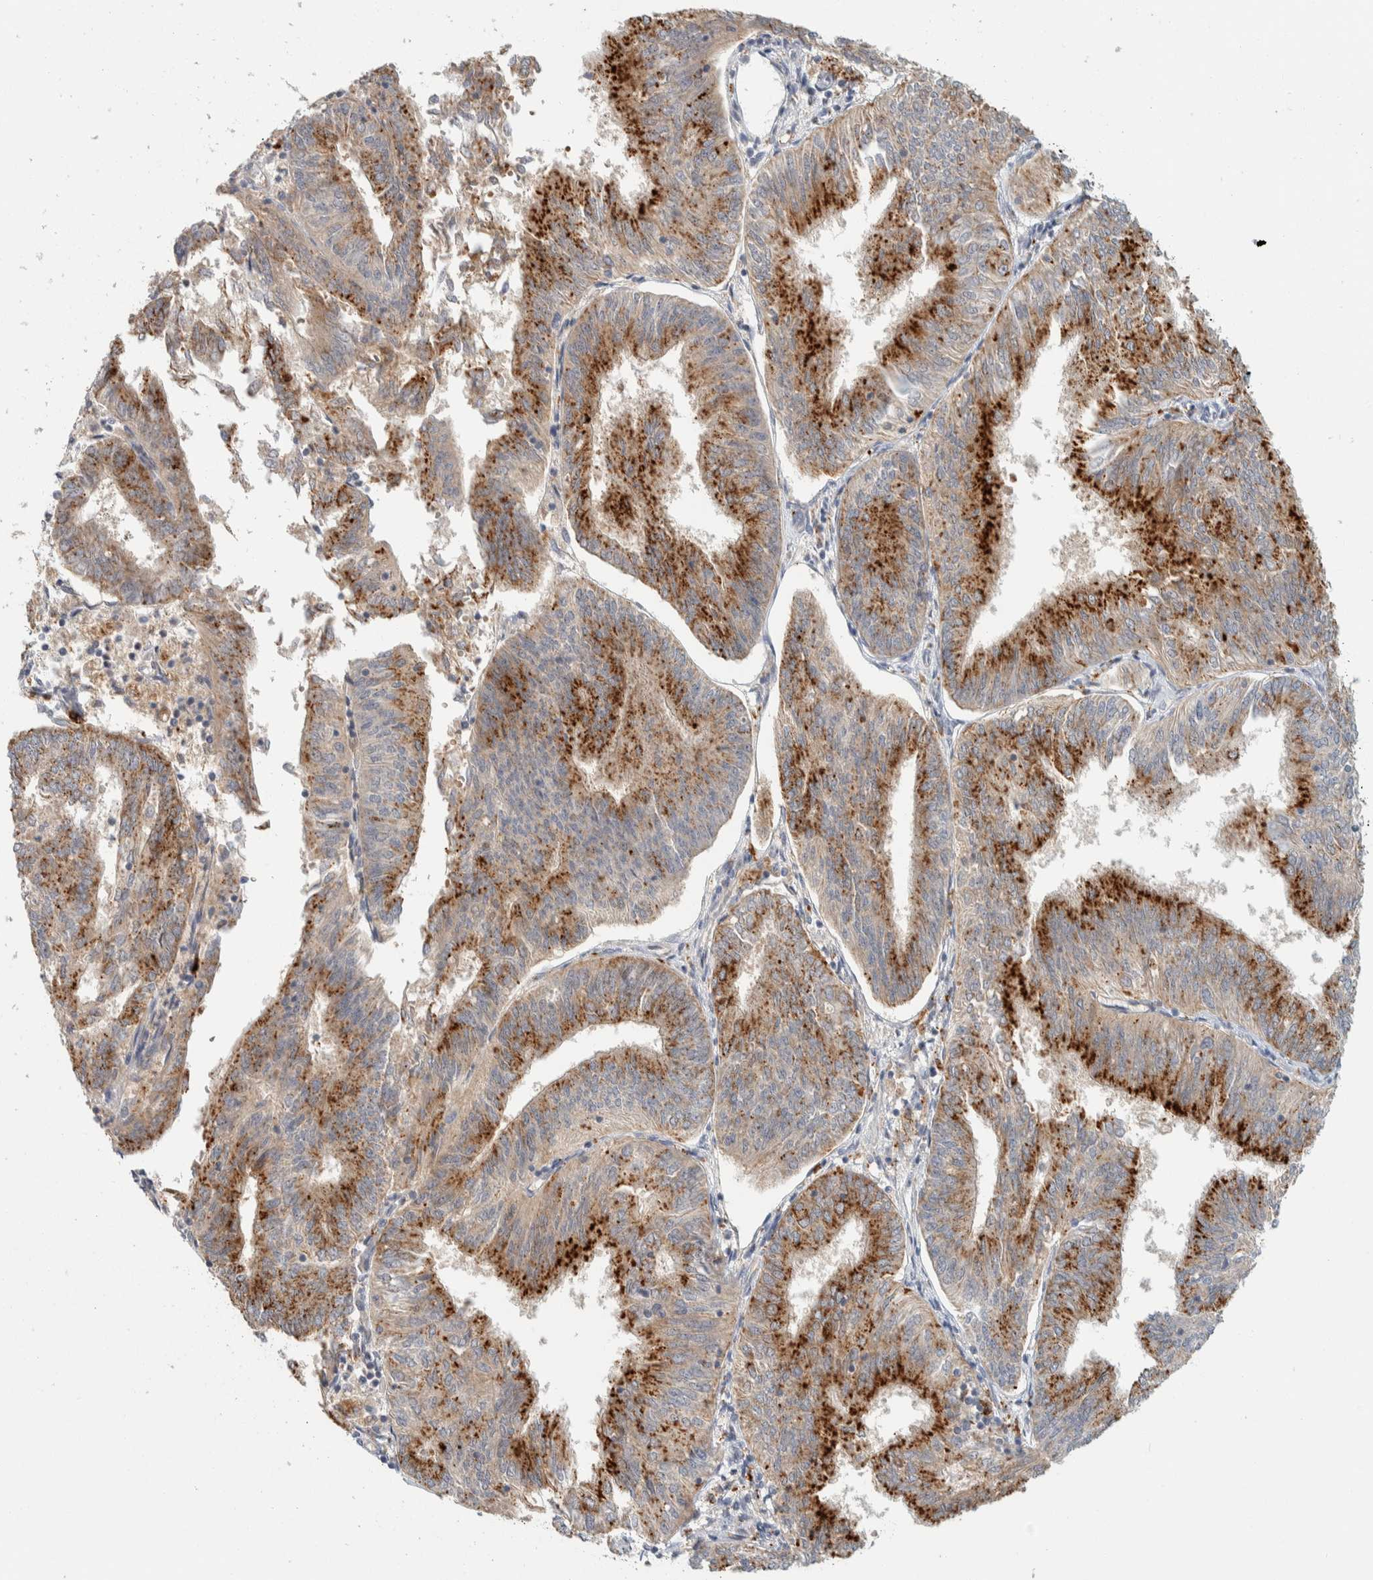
{"staining": {"intensity": "strong", "quantity": "25%-75%", "location": "cytoplasmic/membranous"}, "tissue": "endometrial cancer", "cell_type": "Tumor cells", "image_type": "cancer", "snomed": [{"axis": "morphology", "description": "Adenocarcinoma, NOS"}, {"axis": "topography", "description": "Endometrium"}], "caption": "Tumor cells display high levels of strong cytoplasmic/membranous expression in about 25%-75% of cells in endometrial cancer (adenocarcinoma). (brown staining indicates protein expression, while blue staining denotes nuclei).", "gene": "GCLM", "patient": {"sex": "female", "age": 58}}